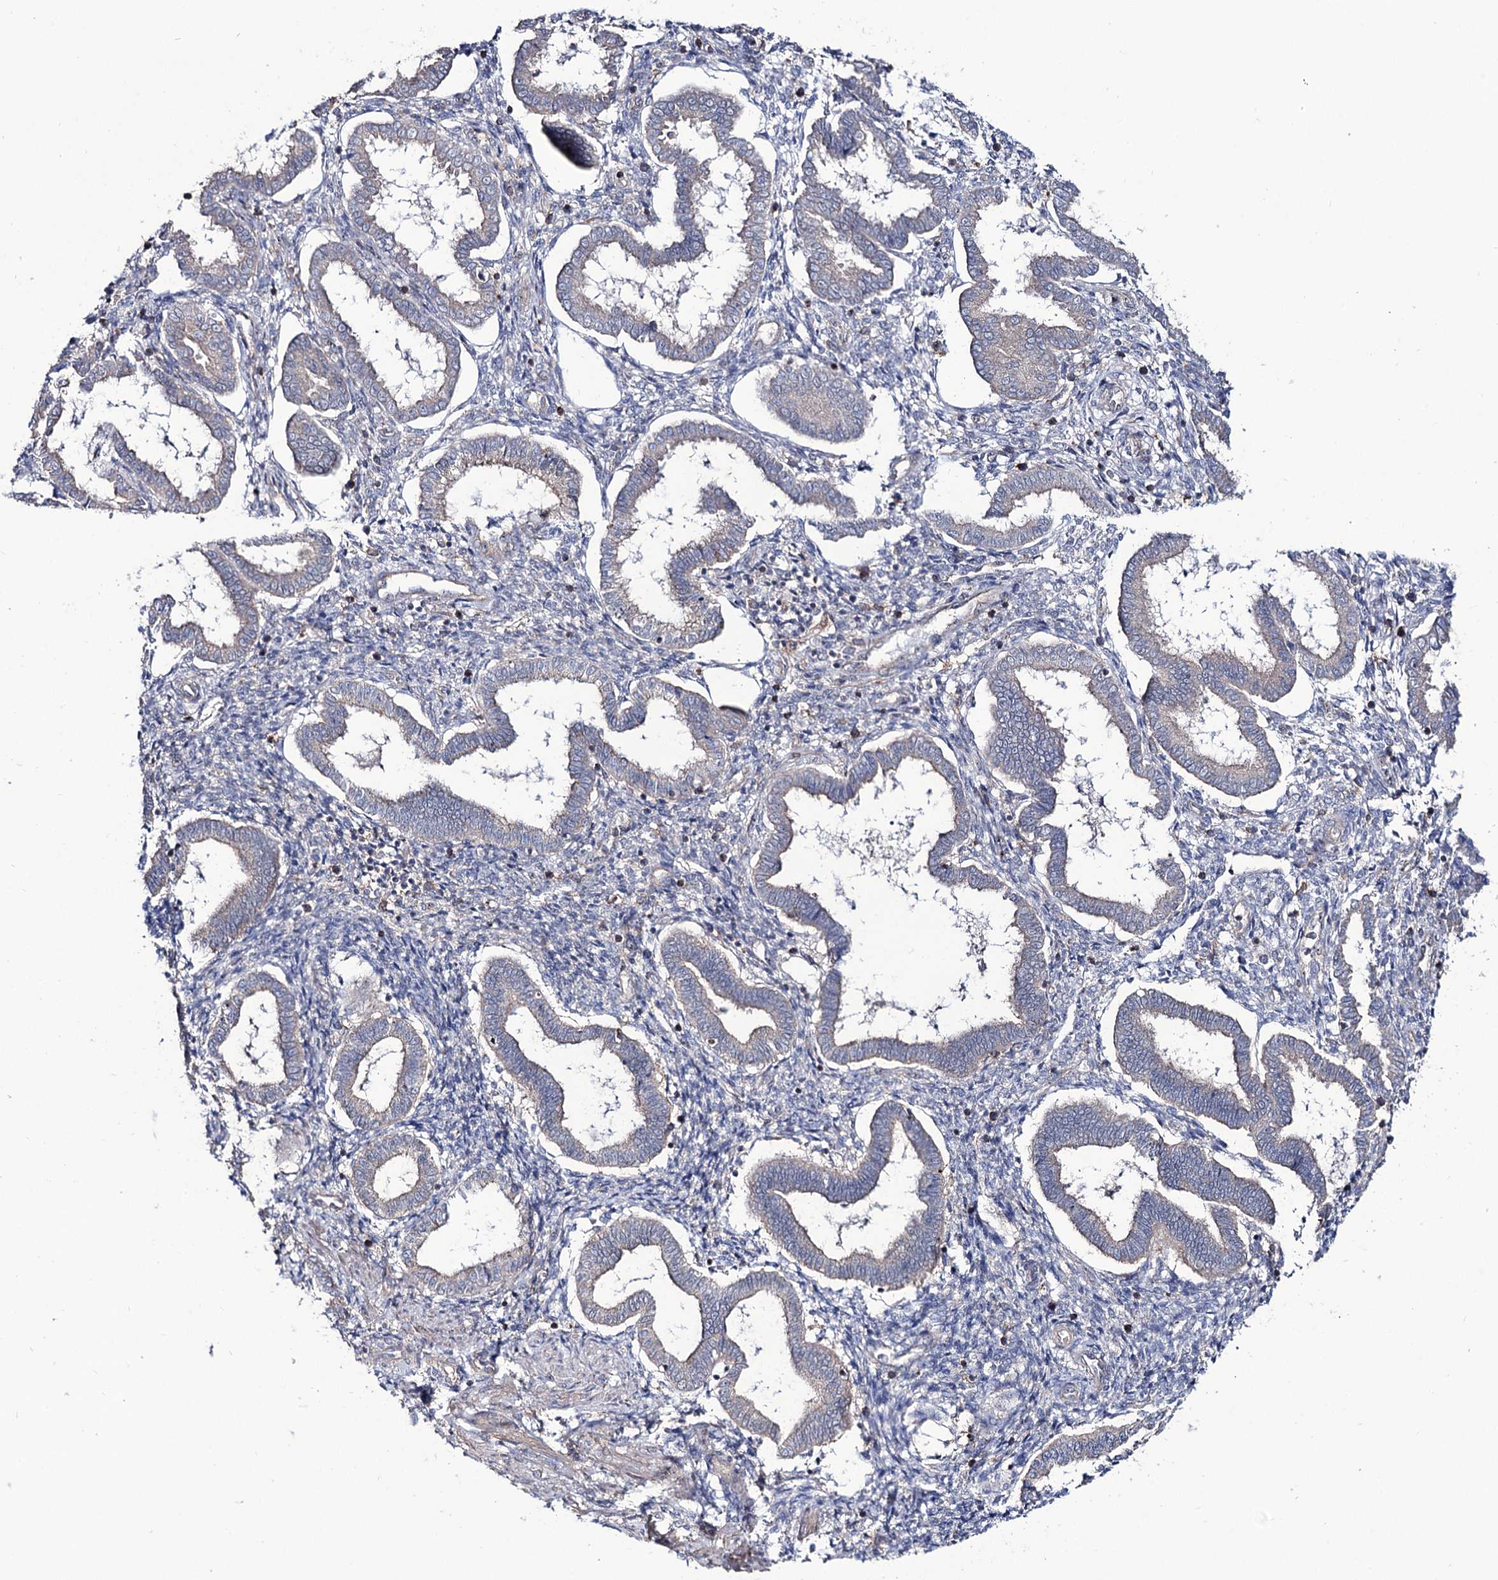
{"staining": {"intensity": "negative", "quantity": "none", "location": "none"}, "tissue": "endometrium", "cell_type": "Cells in endometrial stroma", "image_type": "normal", "snomed": [{"axis": "morphology", "description": "Normal tissue, NOS"}, {"axis": "topography", "description": "Endometrium"}], "caption": "This photomicrograph is of unremarkable endometrium stained with IHC to label a protein in brown with the nuclei are counter-stained blue. There is no positivity in cells in endometrial stroma.", "gene": "SEC24A", "patient": {"sex": "female", "age": 24}}